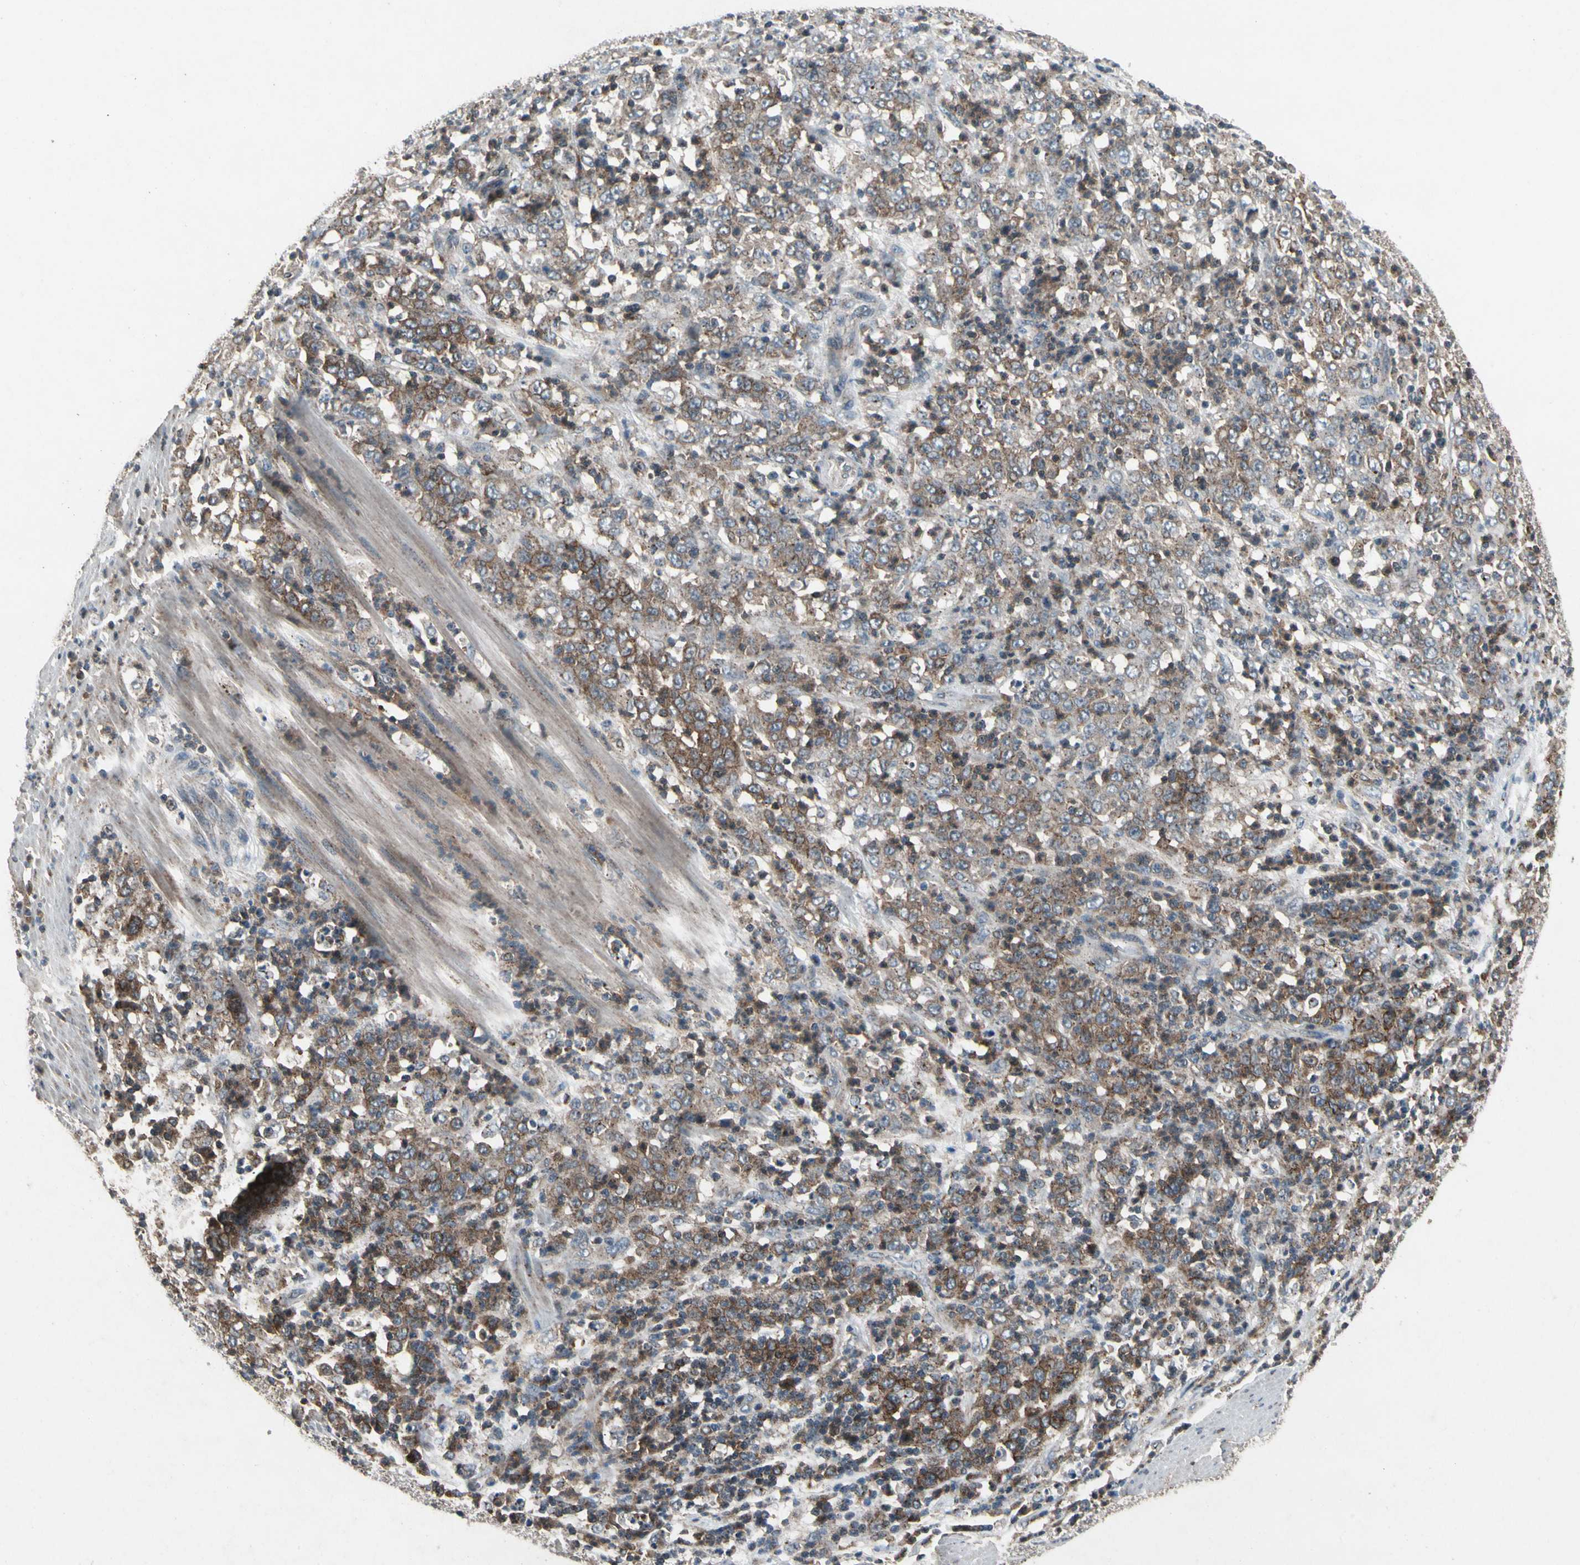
{"staining": {"intensity": "moderate", "quantity": ">75%", "location": "cytoplasmic/membranous"}, "tissue": "stomach cancer", "cell_type": "Tumor cells", "image_type": "cancer", "snomed": [{"axis": "morphology", "description": "Adenocarcinoma, NOS"}, {"axis": "topography", "description": "Stomach, lower"}], "caption": "Protein staining of stomach adenocarcinoma tissue exhibits moderate cytoplasmic/membranous positivity in approximately >75% of tumor cells.", "gene": "NMI", "patient": {"sex": "female", "age": 71}}